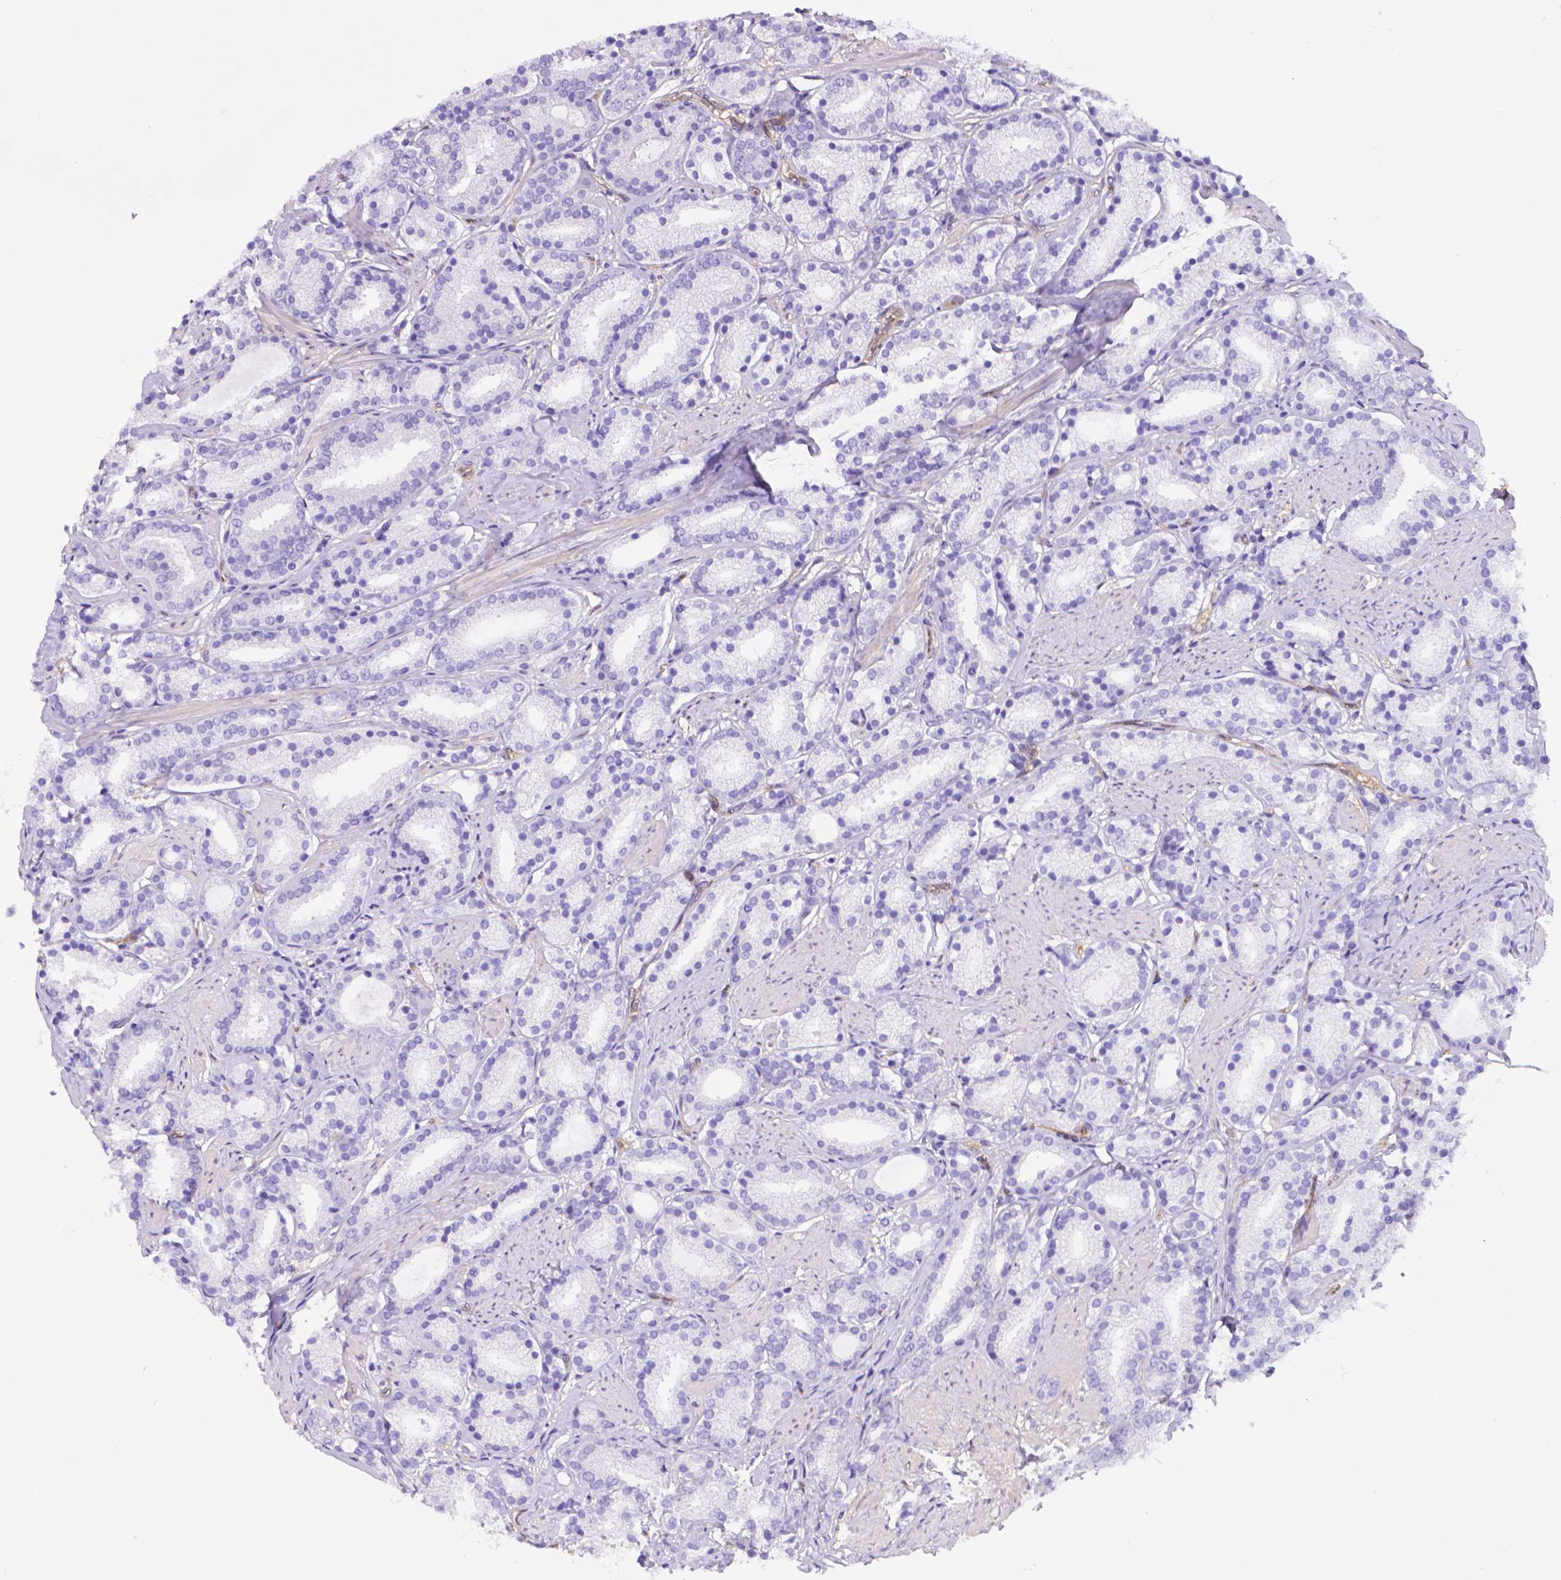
{"staining": {"intensity": "negative", "quantity": "none", "location": "none"}, "tissue": "prostate cancer", "cell_type": "Tumor cells", "image_type": "cancer", "snomed": [{"axis": "morphology", "description": "Adenocarcinoma, High grade"}, {"axis": "topography", "description": "Prostate"}], "caption": "The histopathology image displays no staining of tumor cells in prostate cancer (adenocarcinoma (high-grade)).", "gene": "CLIC4", "patient": {"sex": "male", "age": 63}}